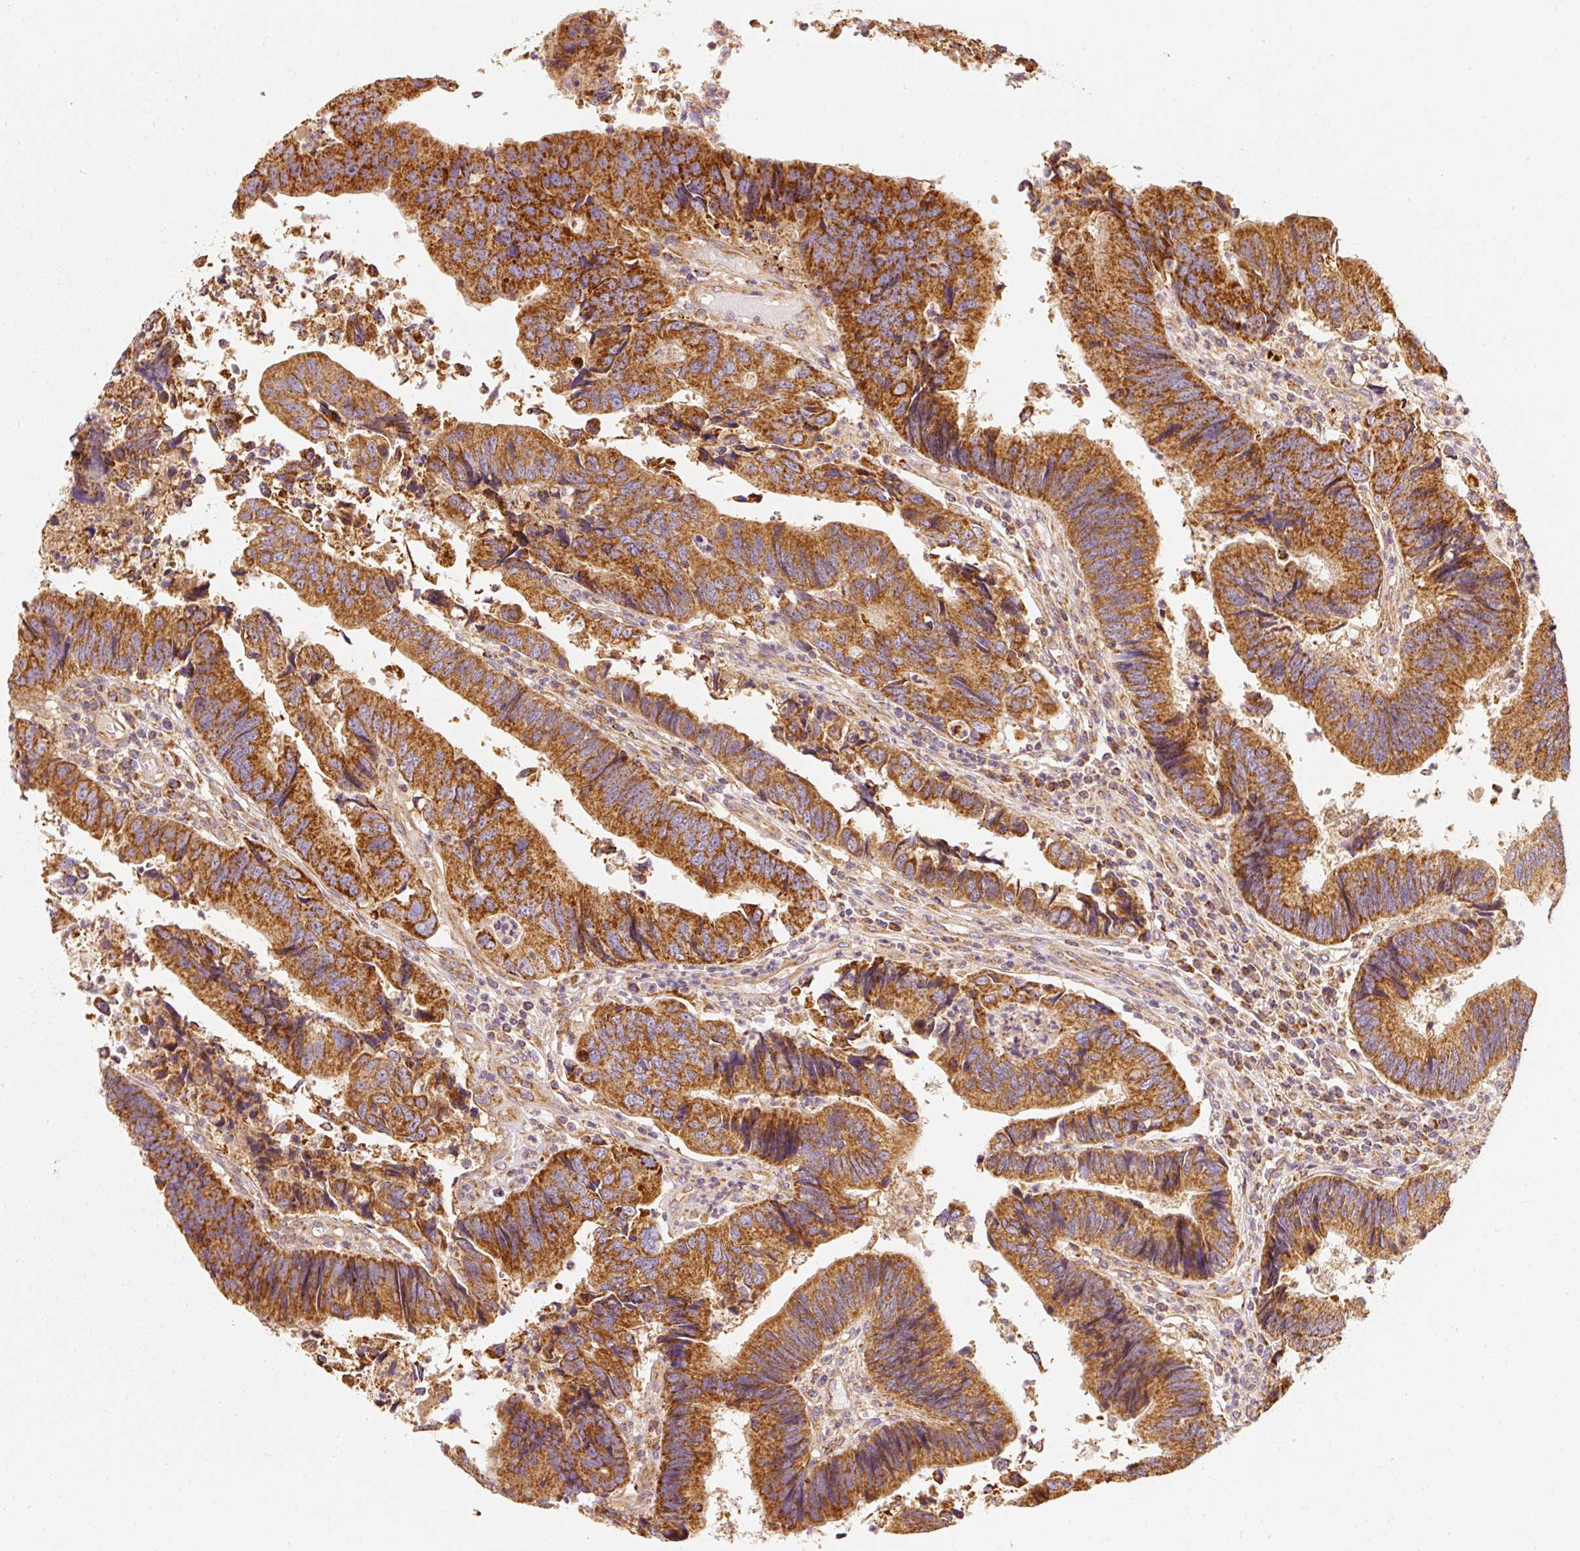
{"staining": {"intensity": "strong", "quantity": ">75%", "location": "cytoplasmic/membranous"}, "tissue": "colorectal cancer", "cell_type": "Tumor cells", "image_type": "cancer", "snomed": [{"axis": "morphology", "description": "Adenocarcinoma, NOS"}, {"axis": "topography", "description": "Colon"}], "caption": "Immunohistochemistry (IHC) histopathology image of neoplastic tissue: adenocarcinoma (colorectal) stained using immunohistochemistry reveals high levels of strong protein expression localized specifically in the cytoplasmic/membranous of tumor cells, appearing as a cytoplasmic/membranous brown color.", "gene": "TOMM40", "patient": {"sex": "female", "age": 67}}